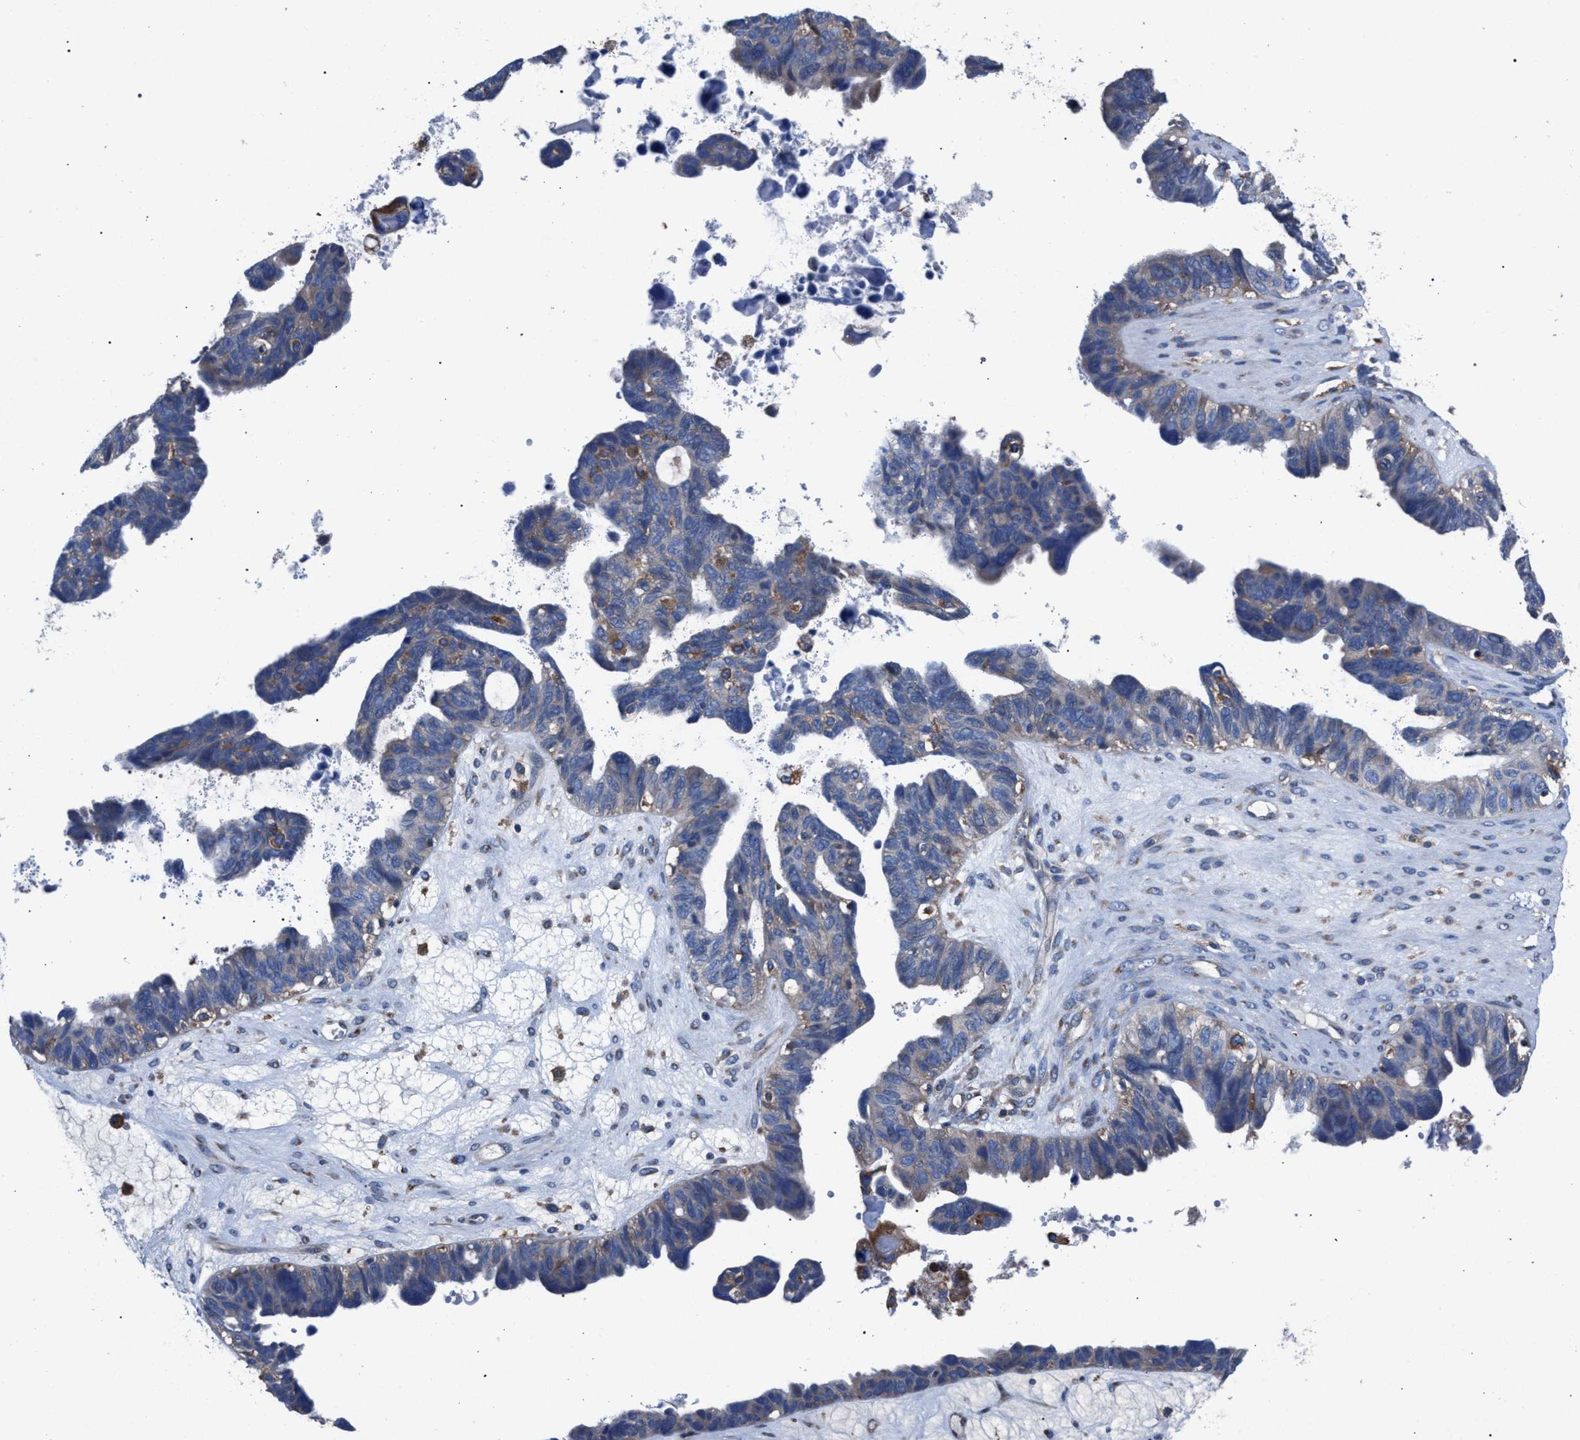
{"staining": {"intensity": "negative", "quantity": "none", "location": "none"}, "tissue": "ovarian cancer", "cell_type": "Tumor cells", "image_type": "cancer", "snomed": [{"axis": "morphology", "description": "Cystadenocarcinoma, serous, NOS"}, {"axis": "topography", "description": "Ovary"}], "caption": "There is no significant positivity in tumor cells of ovarian serous cystadenocarcinoma.", "gene": "ATP6V0A1", "patient": {"sex": "female", "age": 79}}